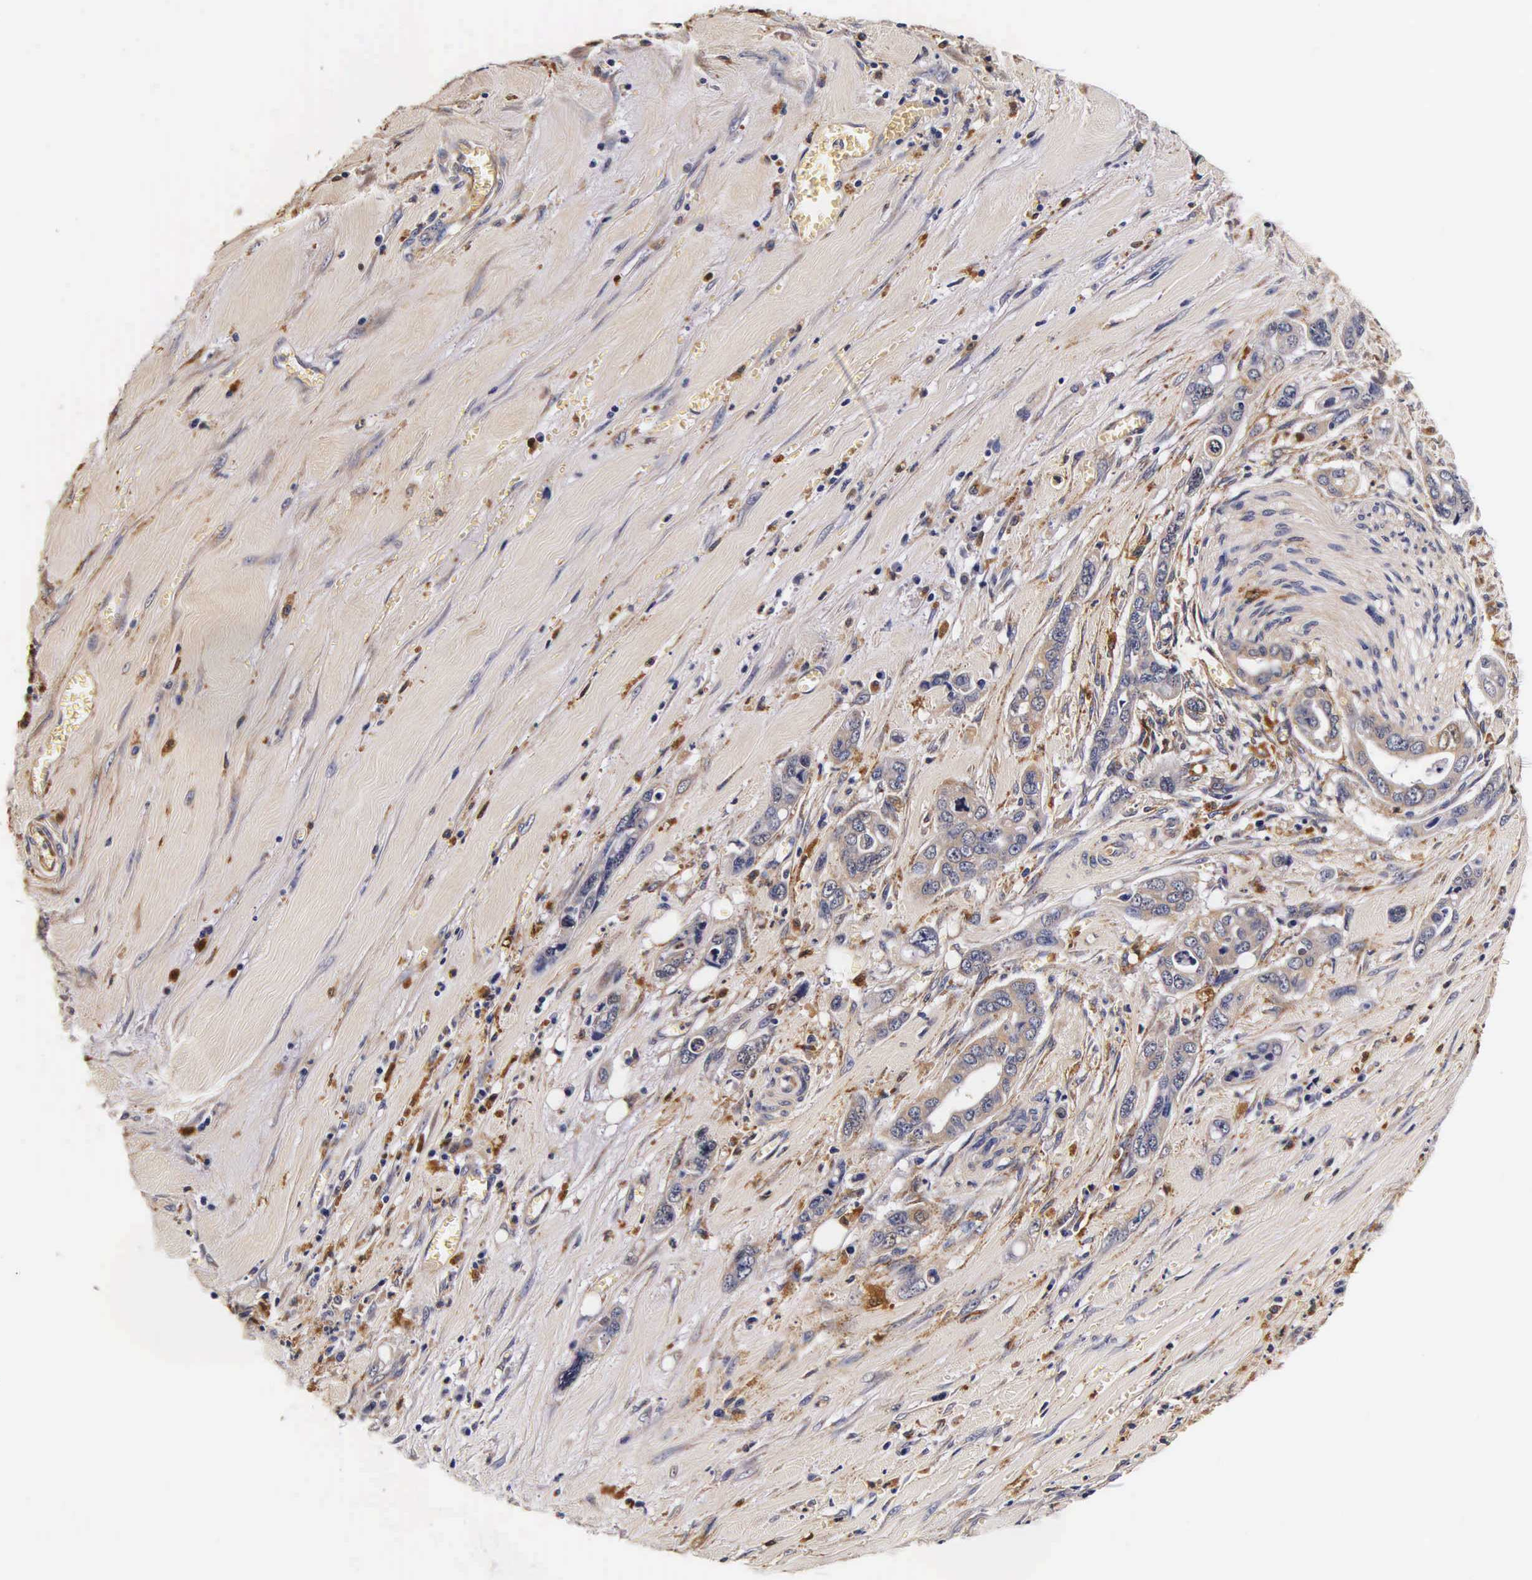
{"staining": {"intensity": "moderate", "quantity": "<25%", "location": "cytoplasmic/membranous"}, "tissue": "pancreatic cancer", "cell_type": "Tumor cells", "image_type": "cancer", "snomed": [{"axis": "morphology", "description": "Adenocarcinoma, NOS"}, {"axis": "topography", "description": "Pancreas"}], "caption": "Human pancreatic cancer stained for a protein (brown) demonstrates moderate cytoplasmic/membranous positive staining in approximately <25% of tumor cells.", "gene": "CTSB", "patient": {"sex": "male", "age": 69}}